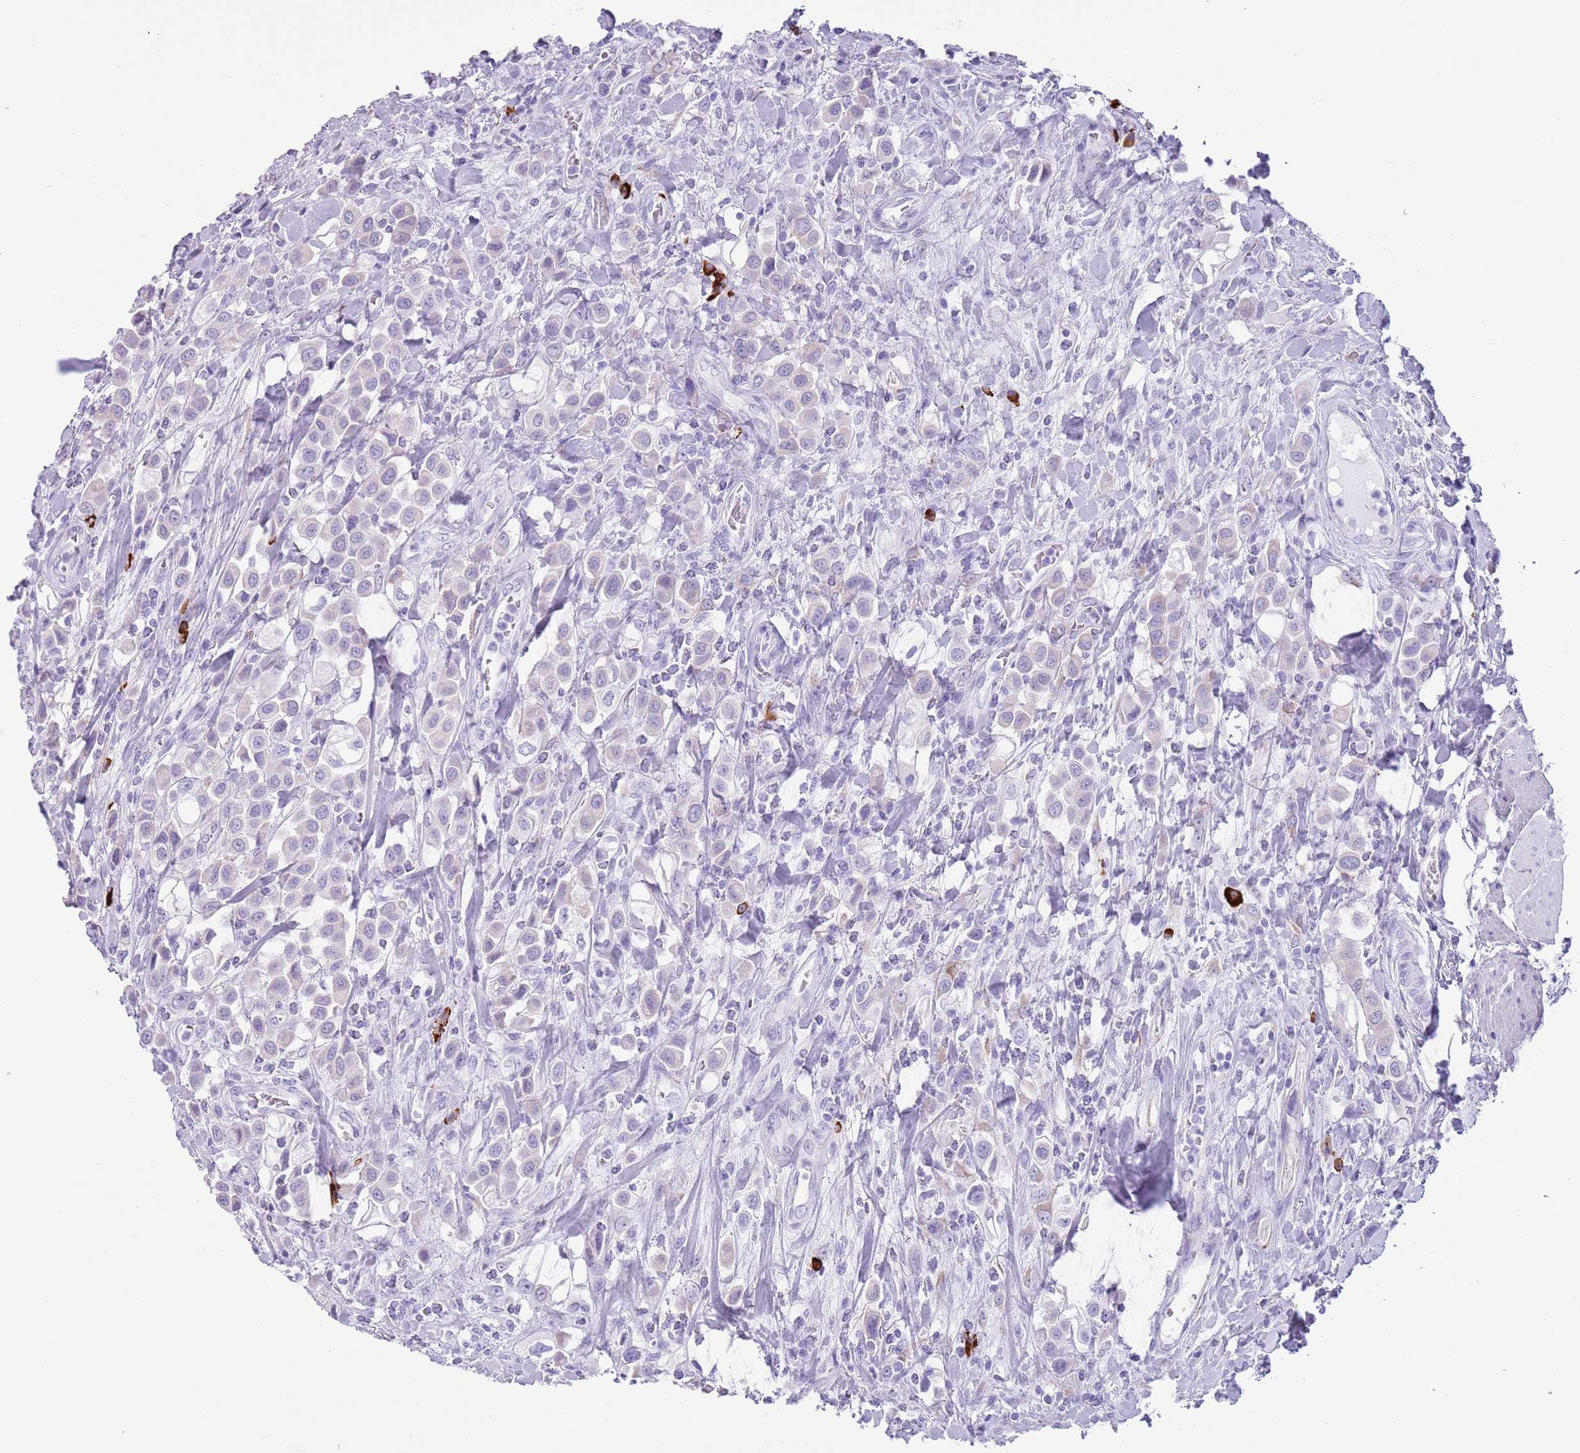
{"staining": {"intensity": "negative", "quantity": "none", "location": "none"}, "tissue": "urothelial cancer", "cell_type": "Tumor cells", "image_type": "cancer", "snomed": [{"axis": "morphology", "description": "Urothelial carcinoma, High grade"}, {"axis": "topography", "description": "Urinary bladder"}], "caption": "Immunohistochemistry (IHC) of urothelial cancer reveals no positivity in tumor cells.", "gene": "LY6G5B", "patient": {"sex": "male", "age": 50}}